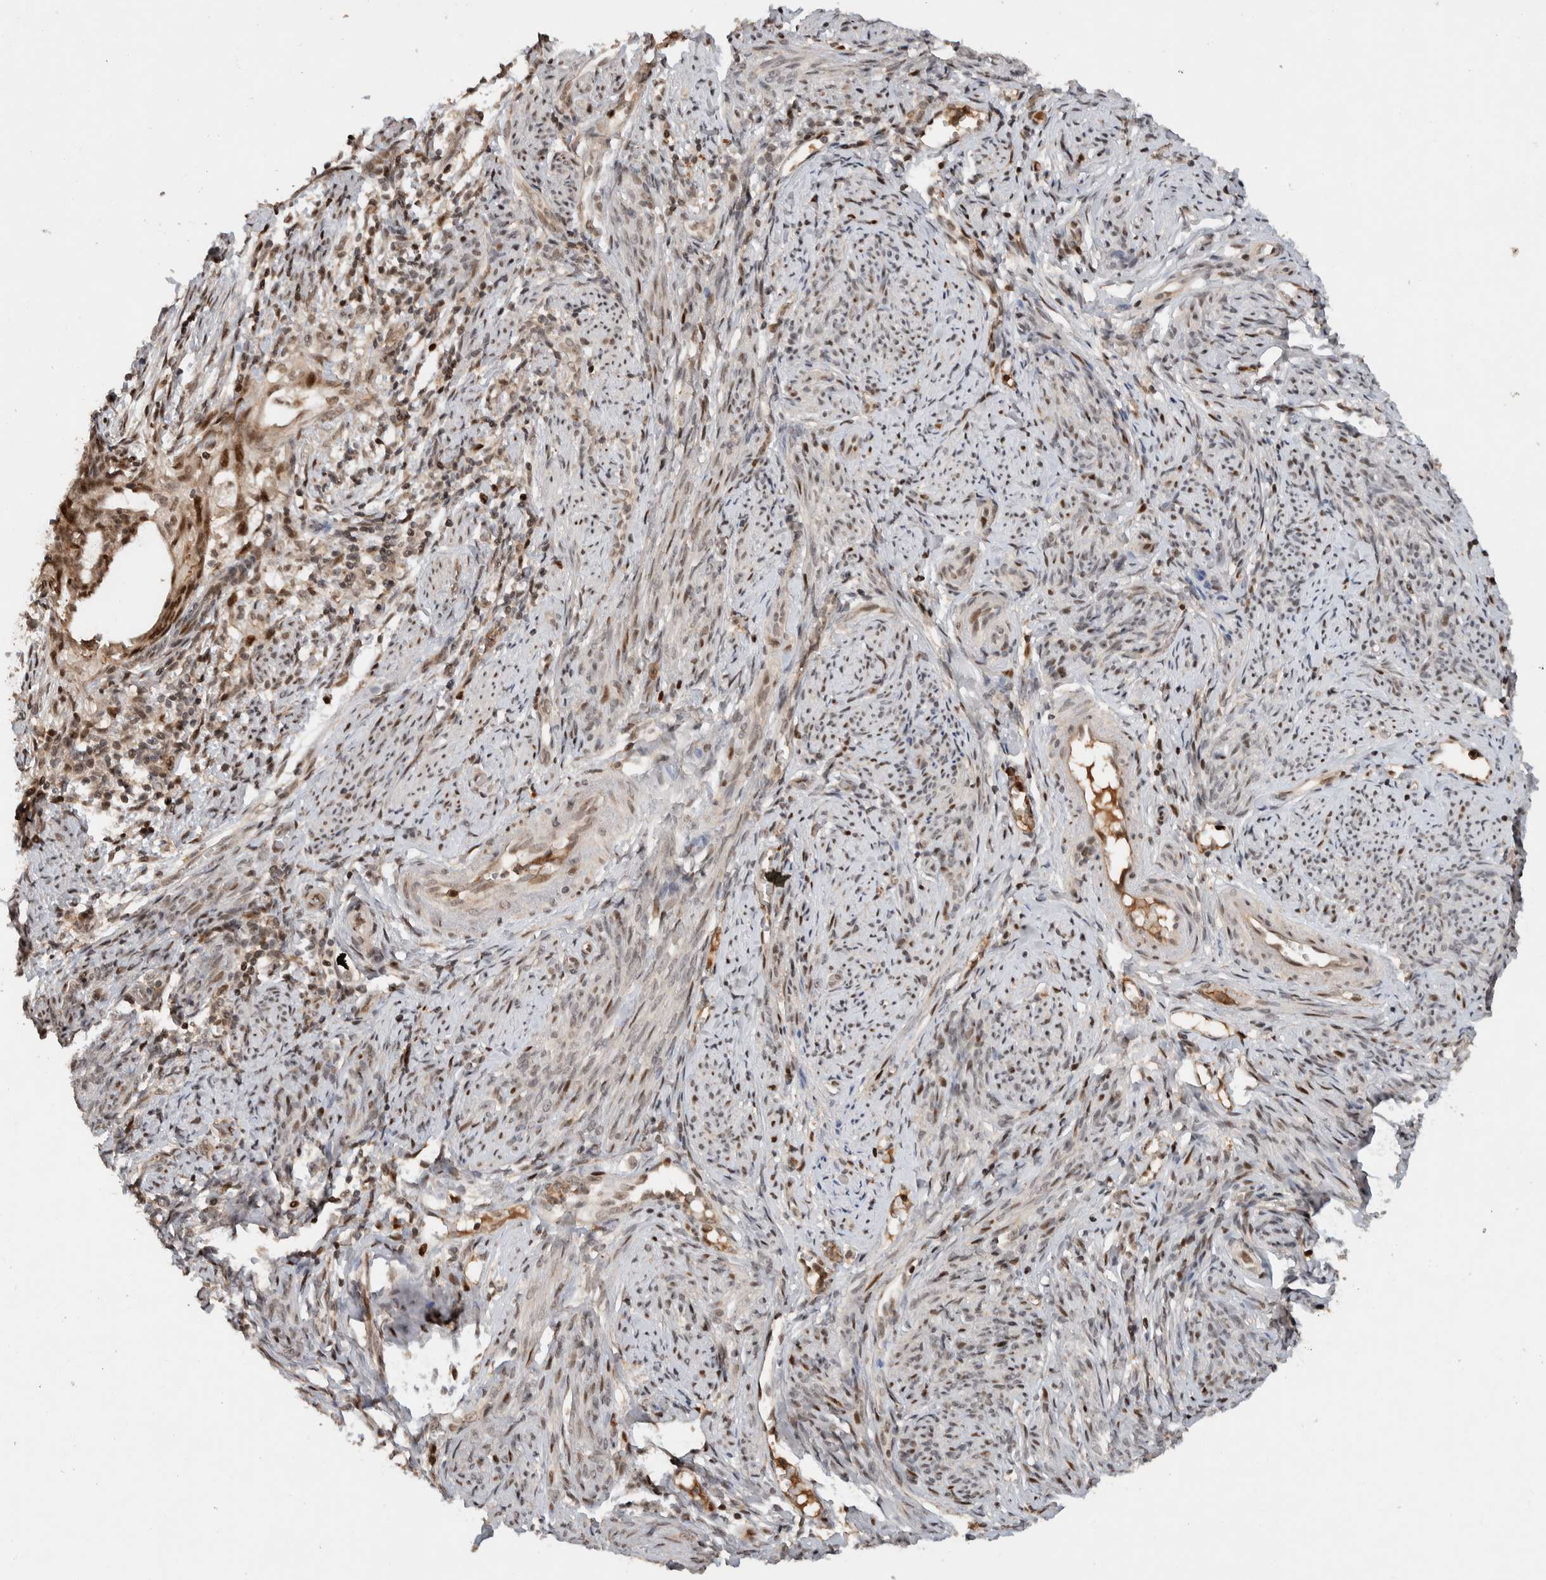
{"staining": {"intensity": "moderate", "quantity": ">75%", "location": "nuclear"}, "tissue": "endometrial cancer", "cell_type": "Tumor cells", "image_type": "cancer", "snomed": [{"axis": "morphology", "description": "Adenocarcinoma, NOS"}, {"axis": "topography", "description": "Endometrium"}], "caption": "Adenocarcinoma (endometrial) tissue exhibits moderate nuclear expression in approximately >75% of tumor cells, visualized by immunohistochemistry. The staining was performed using DAB, with brown indicating positive protein expression. Nuclei are stained blue with hematoxylin.", "gene": "ZNF521", "patient": {"sex": "female", "age": 58}}